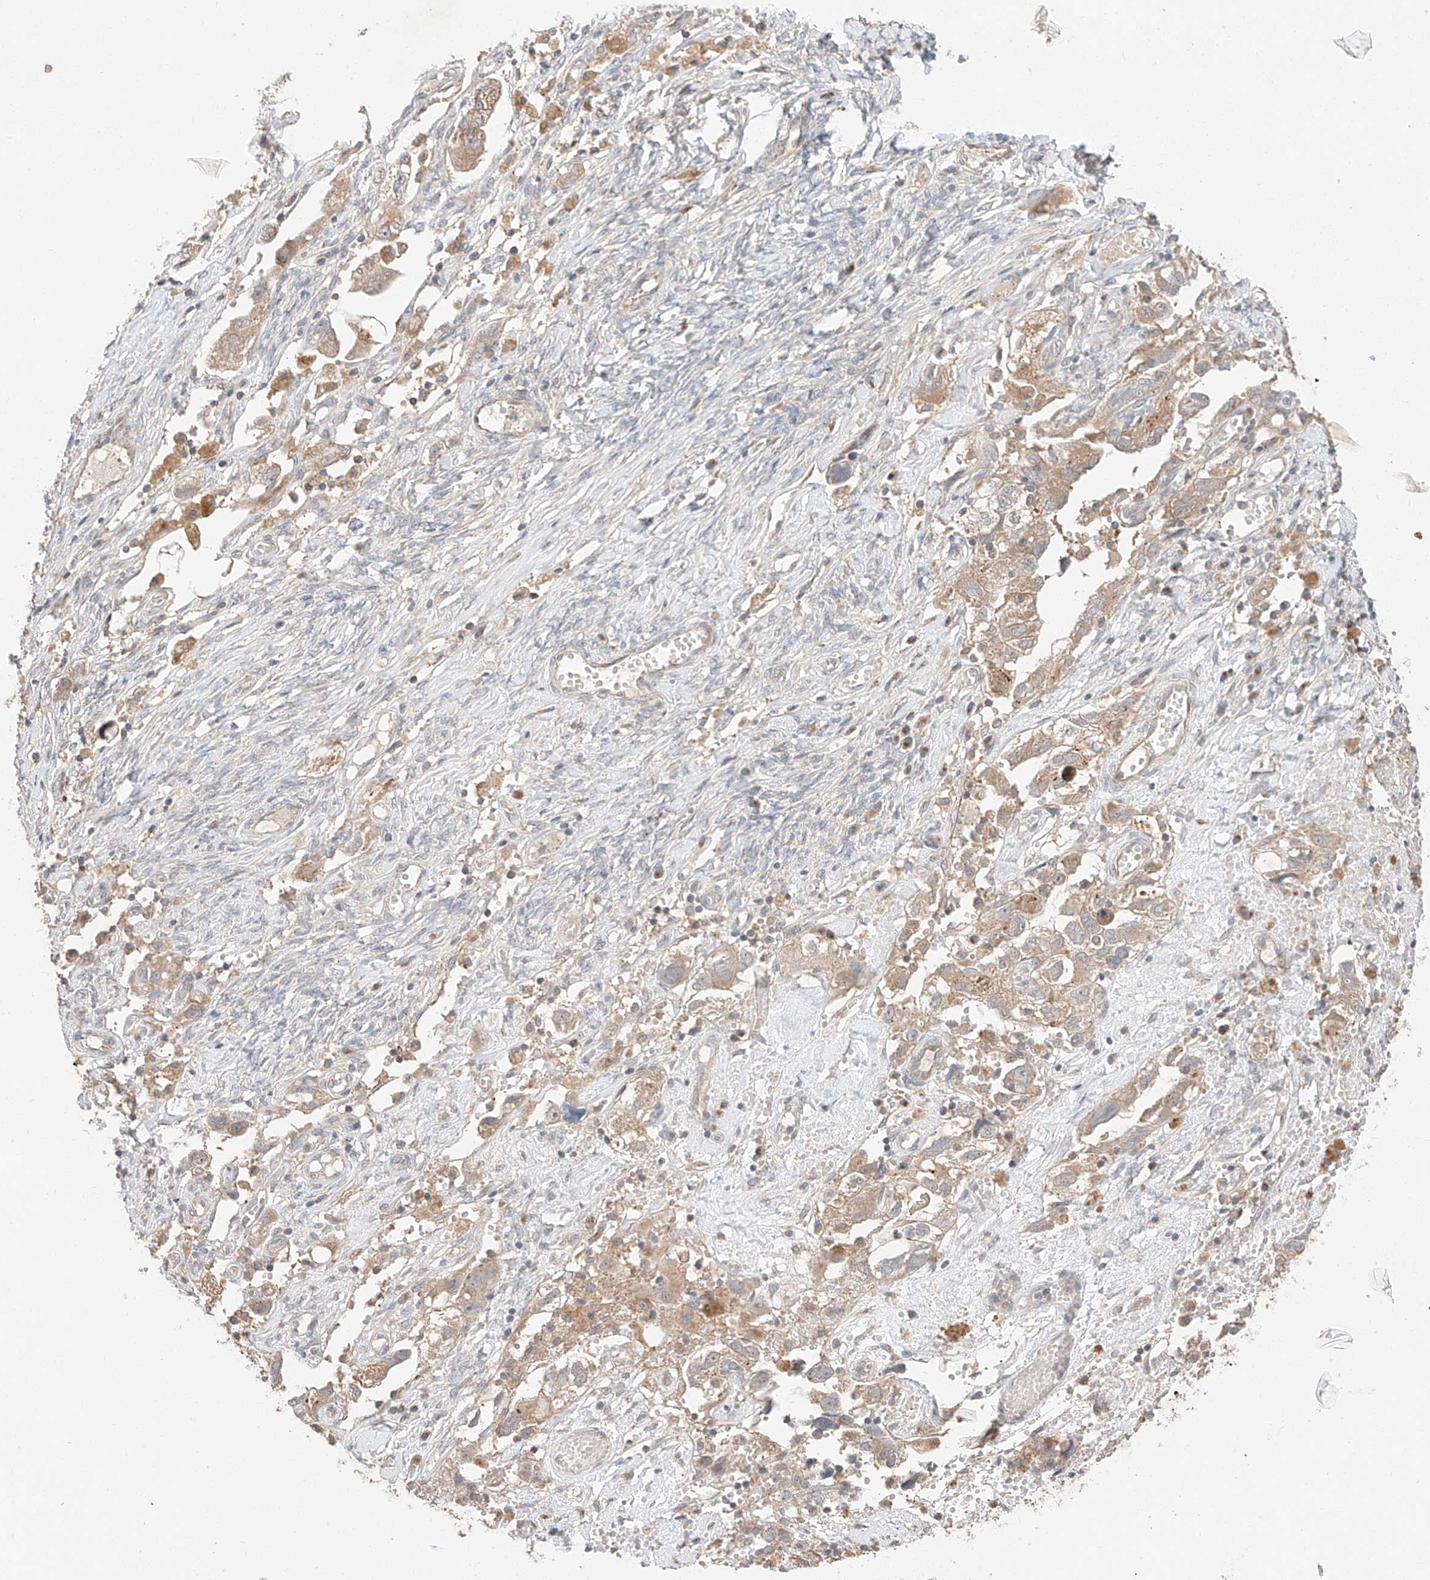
{"staining": {"intensity": "moderate", "quantity": ">75%", "location": "cytoplasmic/membranous"}, "tissue": "ovarian cancer", "cell_type": "Tumor cells", "image_type": "cancer", "snomed": [{"axis": "morphology", "description": "Carcinoma, NOS"}, {"axis": "morphology", "description": "Cystadenocarcinoma, serous, NOS"}, {"axis": "topography", "description": "Ovary"}], "caption": "IHC of human ovarian cancer demonstrates medium levels of moderate cytoplasmic/membranous positivity in approximately >75% of tumor cells. (DAB = brown stain, brightfield microscopy at high magnification).", "gene": "XPNPEP1", "patient": {"sex": "female", "age": 69}}